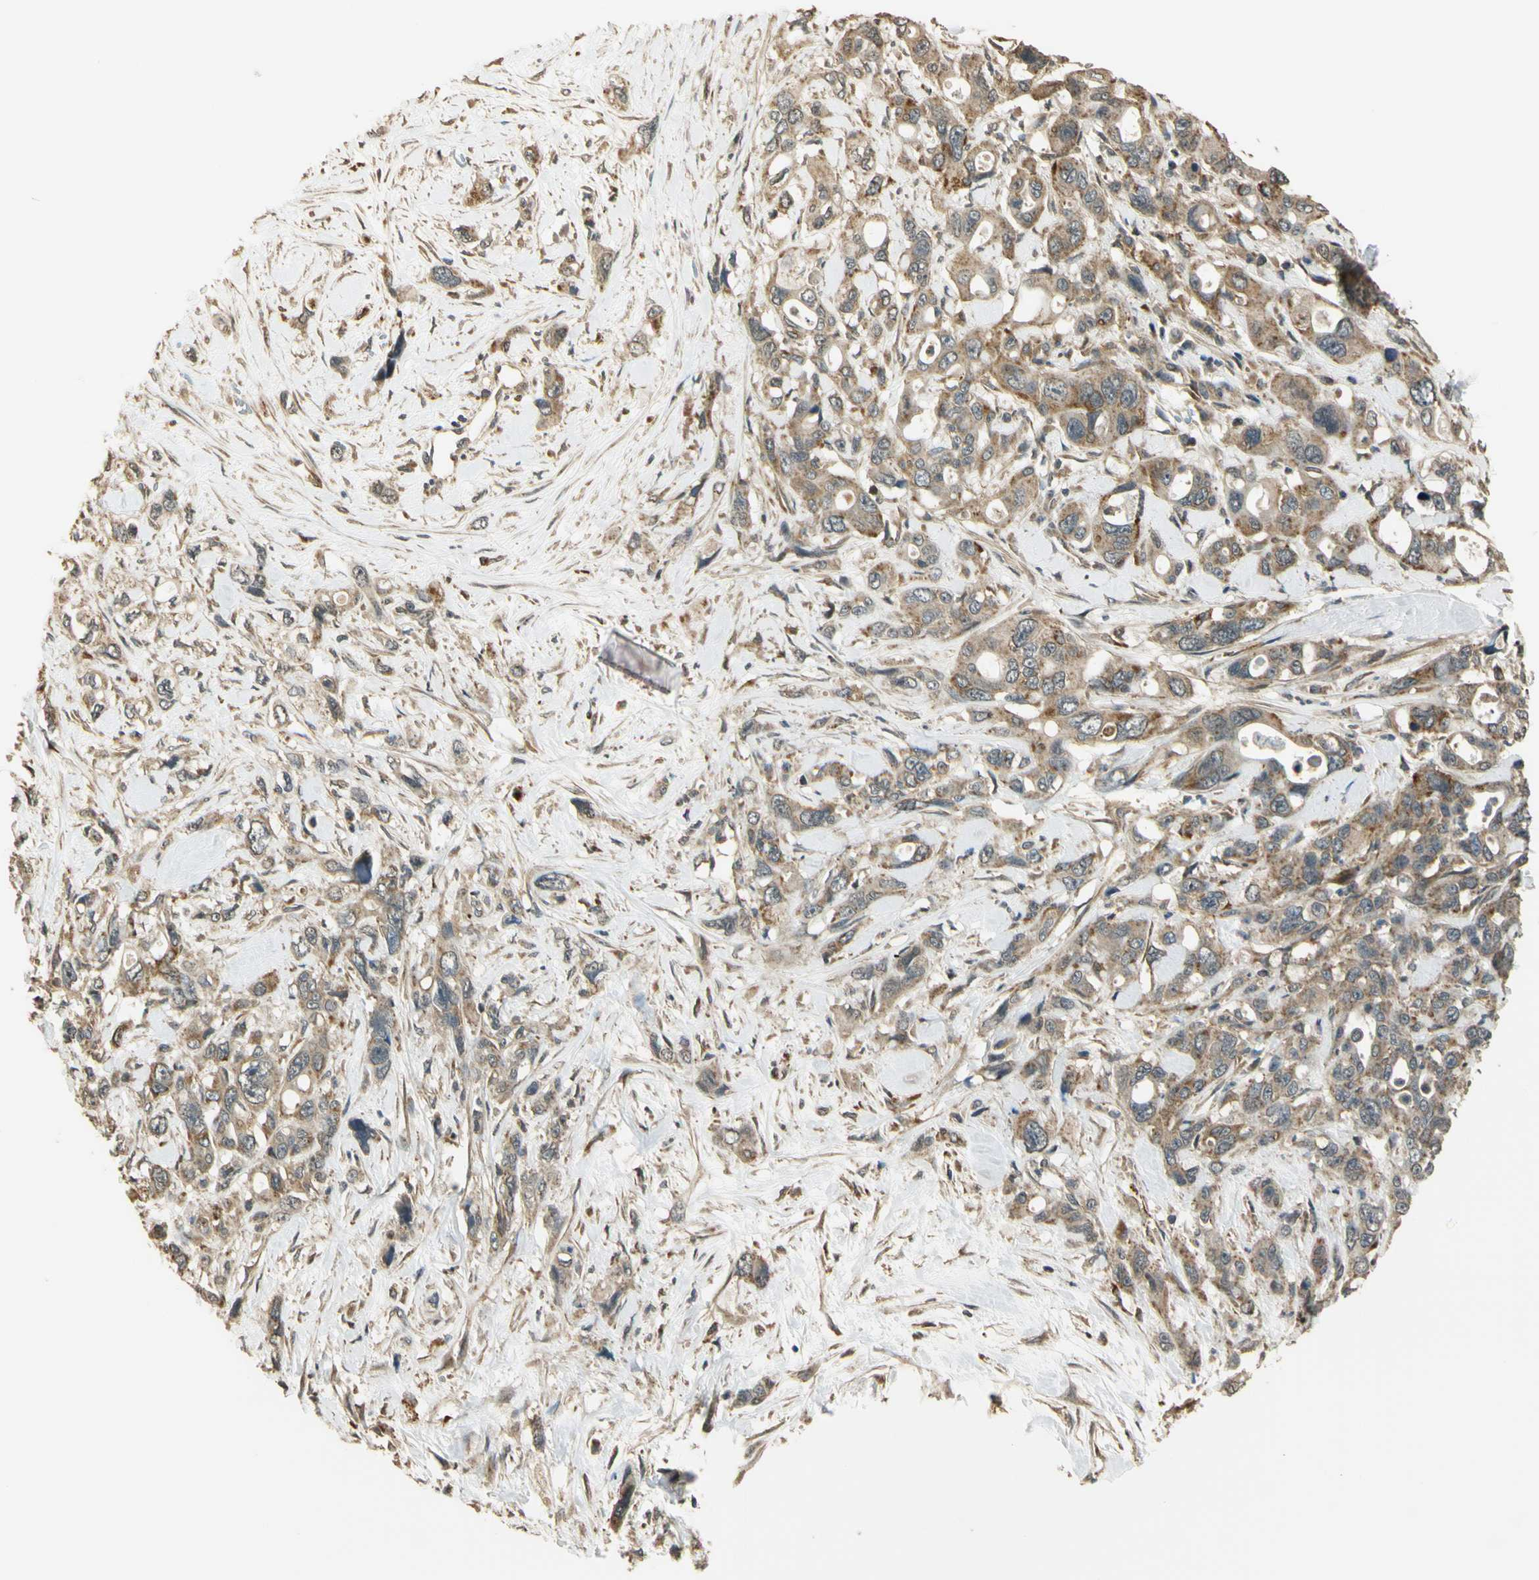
{"staining": {"intensity": "moderate", "quantity": ">75%", "location": "cytoplasmic/membranous"}, "tissue": "pancreatic cancer", "cell_type": "Tumor cells", "image_type": "cancer", "snomed": [{"axis": "morphology", "description": "Adenocarcinoma, NOS"}, {"axis": "topography", "description": "Pancreas"}], "caption": "Immunohistochemistry (IHC) of human pancreatic cancer (adenocarcinoma) exhibits medium levels of moderate cytoplasmic/membranous staining in approximately >75% of tumor cells.", "gene": "LAMTOR1", "patient": {"sex": "male", "age": 46}}